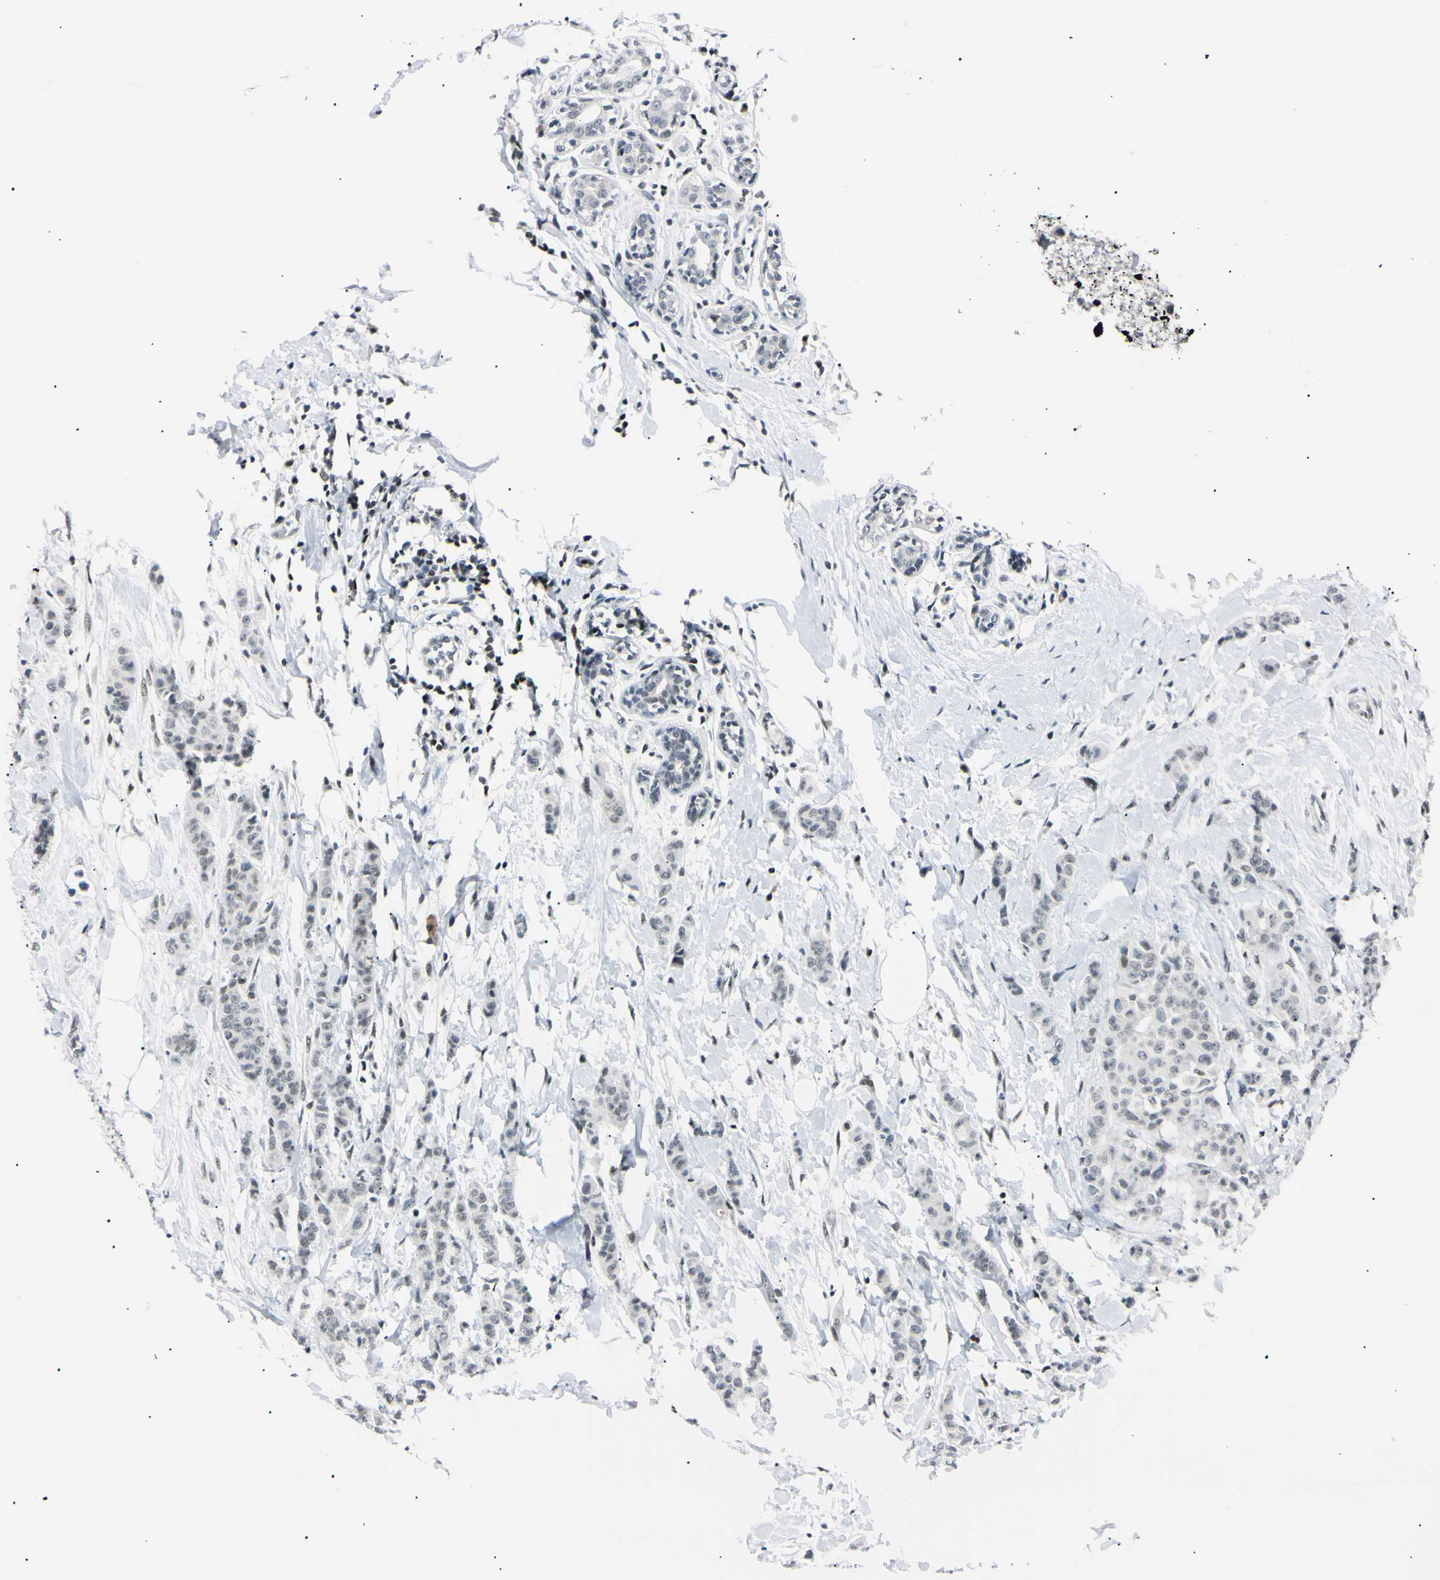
{"staining": {"intensity": "negative", "quantity": "none", "location": "none"}, "tissue": "breast cancer", "cell_type": "Tumor cells", "image_type": "cancer", "snomed": [{"axis": "morphology", "description": "Normal tissue, NOS"}, {"axis": "morphology", "description": "Duct carcinoma"}, {"axis": "topography", "description": "Breast"}], "caption": "High magnification brightfield microscopy of breast cancer (intraductal carcinoma) stained with DAB (brown) and counterstained with hematoxylin (blue): tumor cells show no significant staining.", "gene": "C1orf174", "patient": {"sex": "female", "age": 40}}